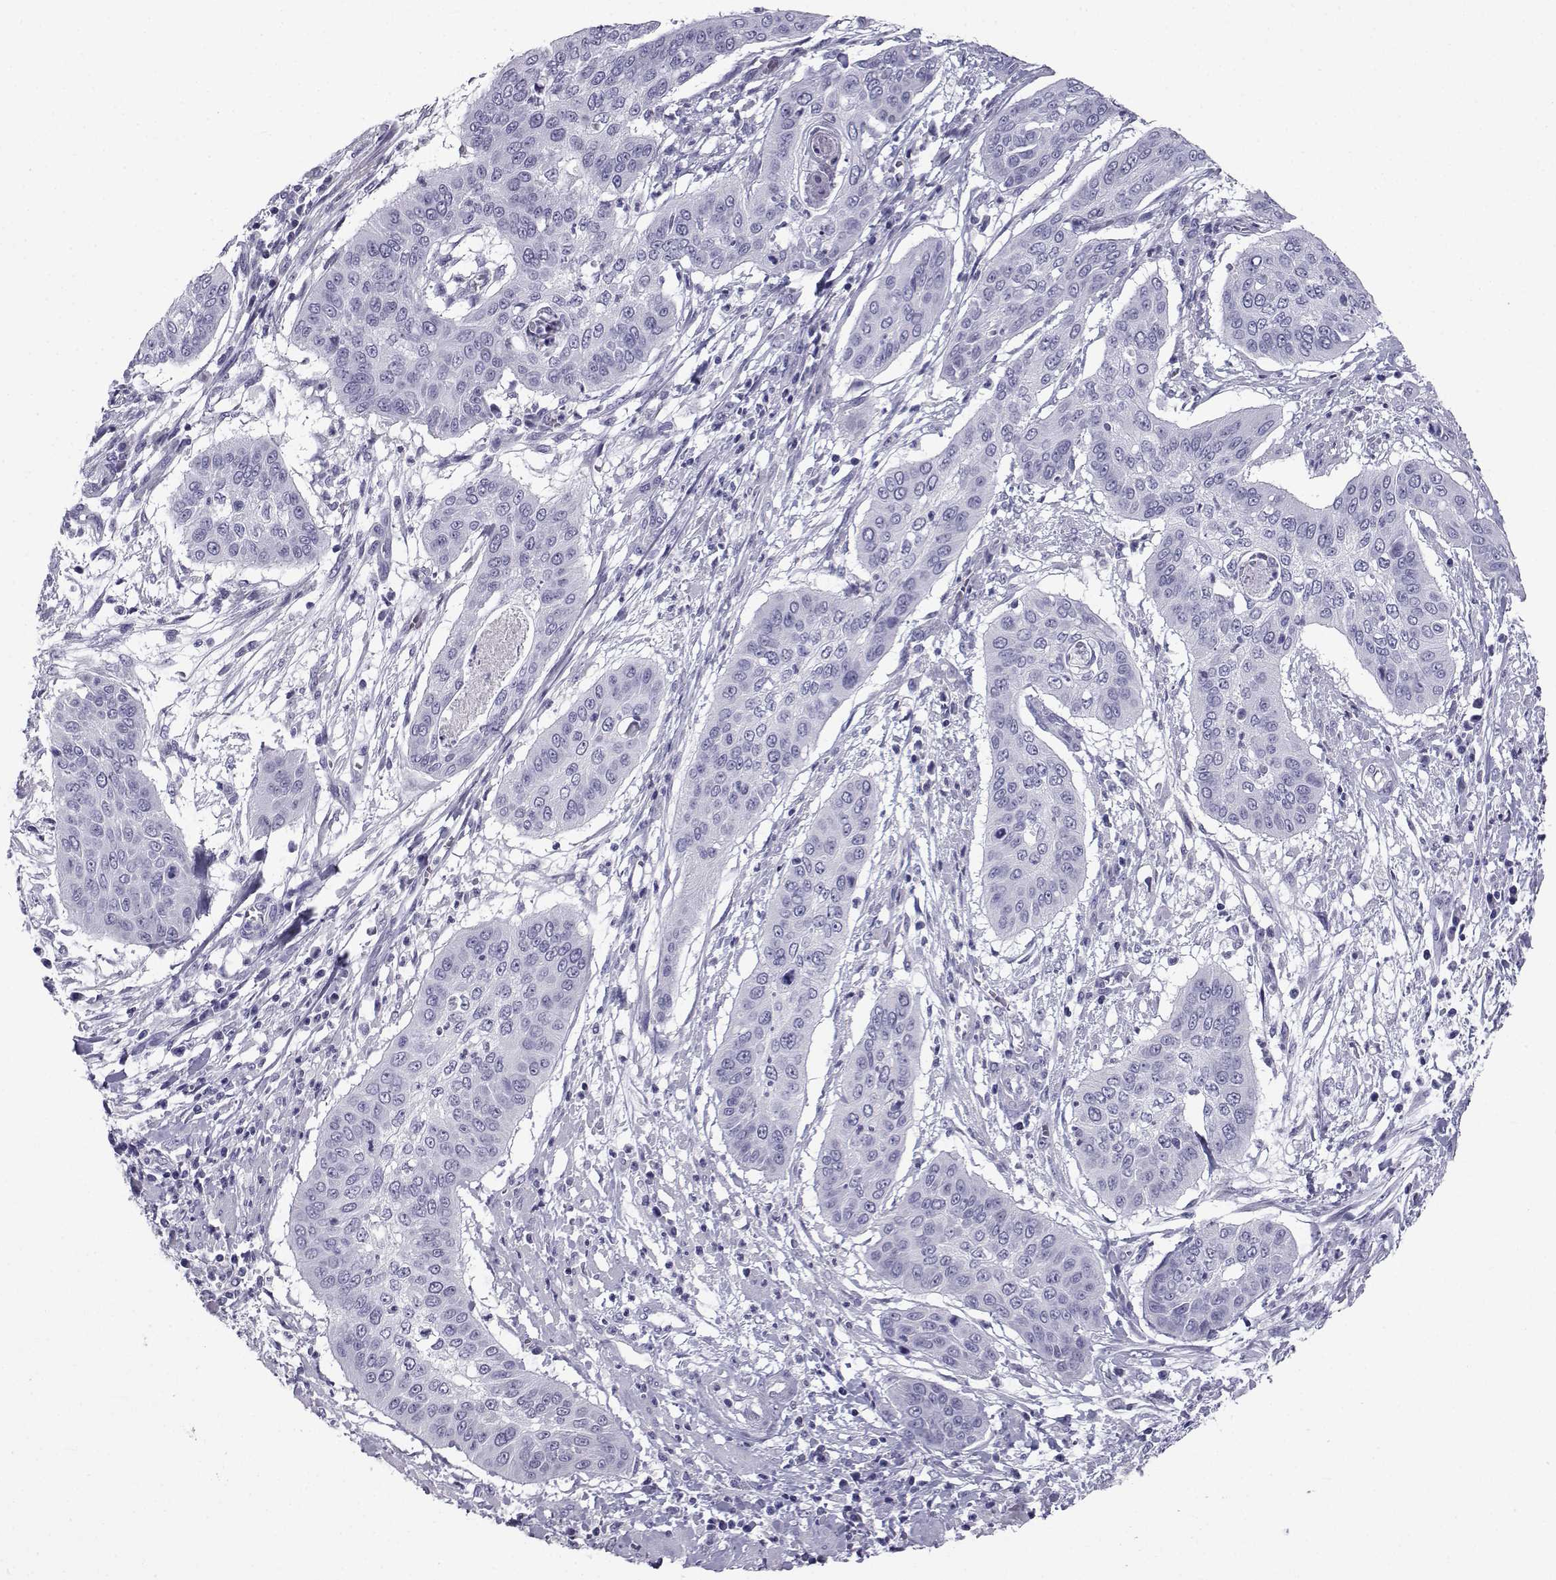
{"staining": {"intensity": "negative", "quantity": "none", "location": "none"}, "tissue": "cervical cancer", "cell_type": "Tumor cells", "image_type": "cancer", "snomed": [{"axis": "morphology", "description": "Squamous cell carcinoma, NOS"}, {"axis": "topography", "description": "Cervix"}], "caption": "Immunohistochemistry (IHC) of human squamous cell carcinoma (cervical) shows no expression in tumor cells.", "gene": "PCSK1N", "patient": {"sex": "female", "age": 39}}